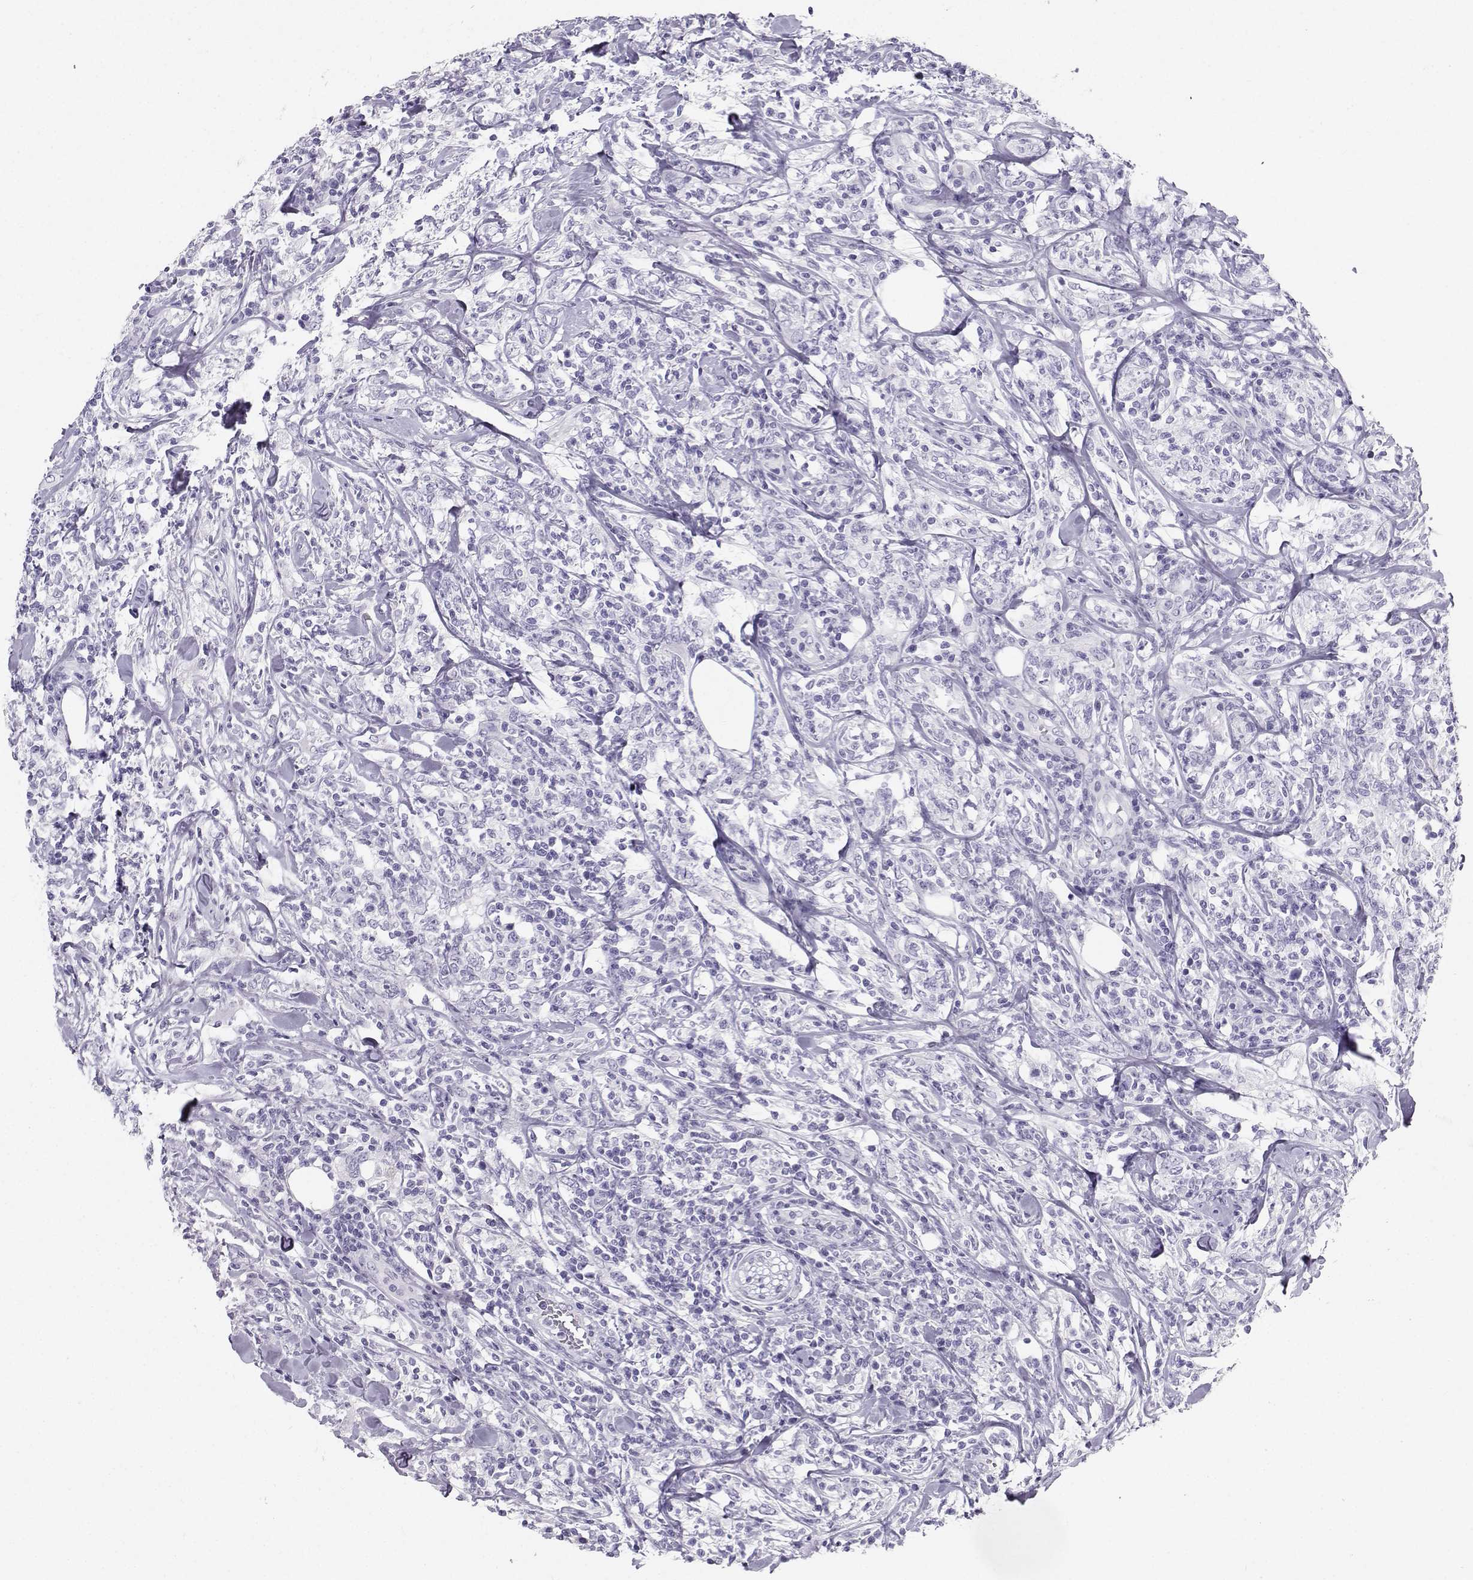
{"staining": {"intensity": "negative", "quantity": "none", "location": "none"}, "tissue": "lymphoma", "cell_type": "Tumor cells", "image_type": "cancer", "snomed": [{"axis": "morphology", "description": "Malignant lymphoma, non-Hodgkin's type, High grade"}, {"axis": "topography", "description": "Lymph node"}], "caption": "Immunohistochemical staining of human lymphoma displays no significant staining in tumor cells.", "gene": "IQCD", "patient": {"sex": "female", "age": 84}}